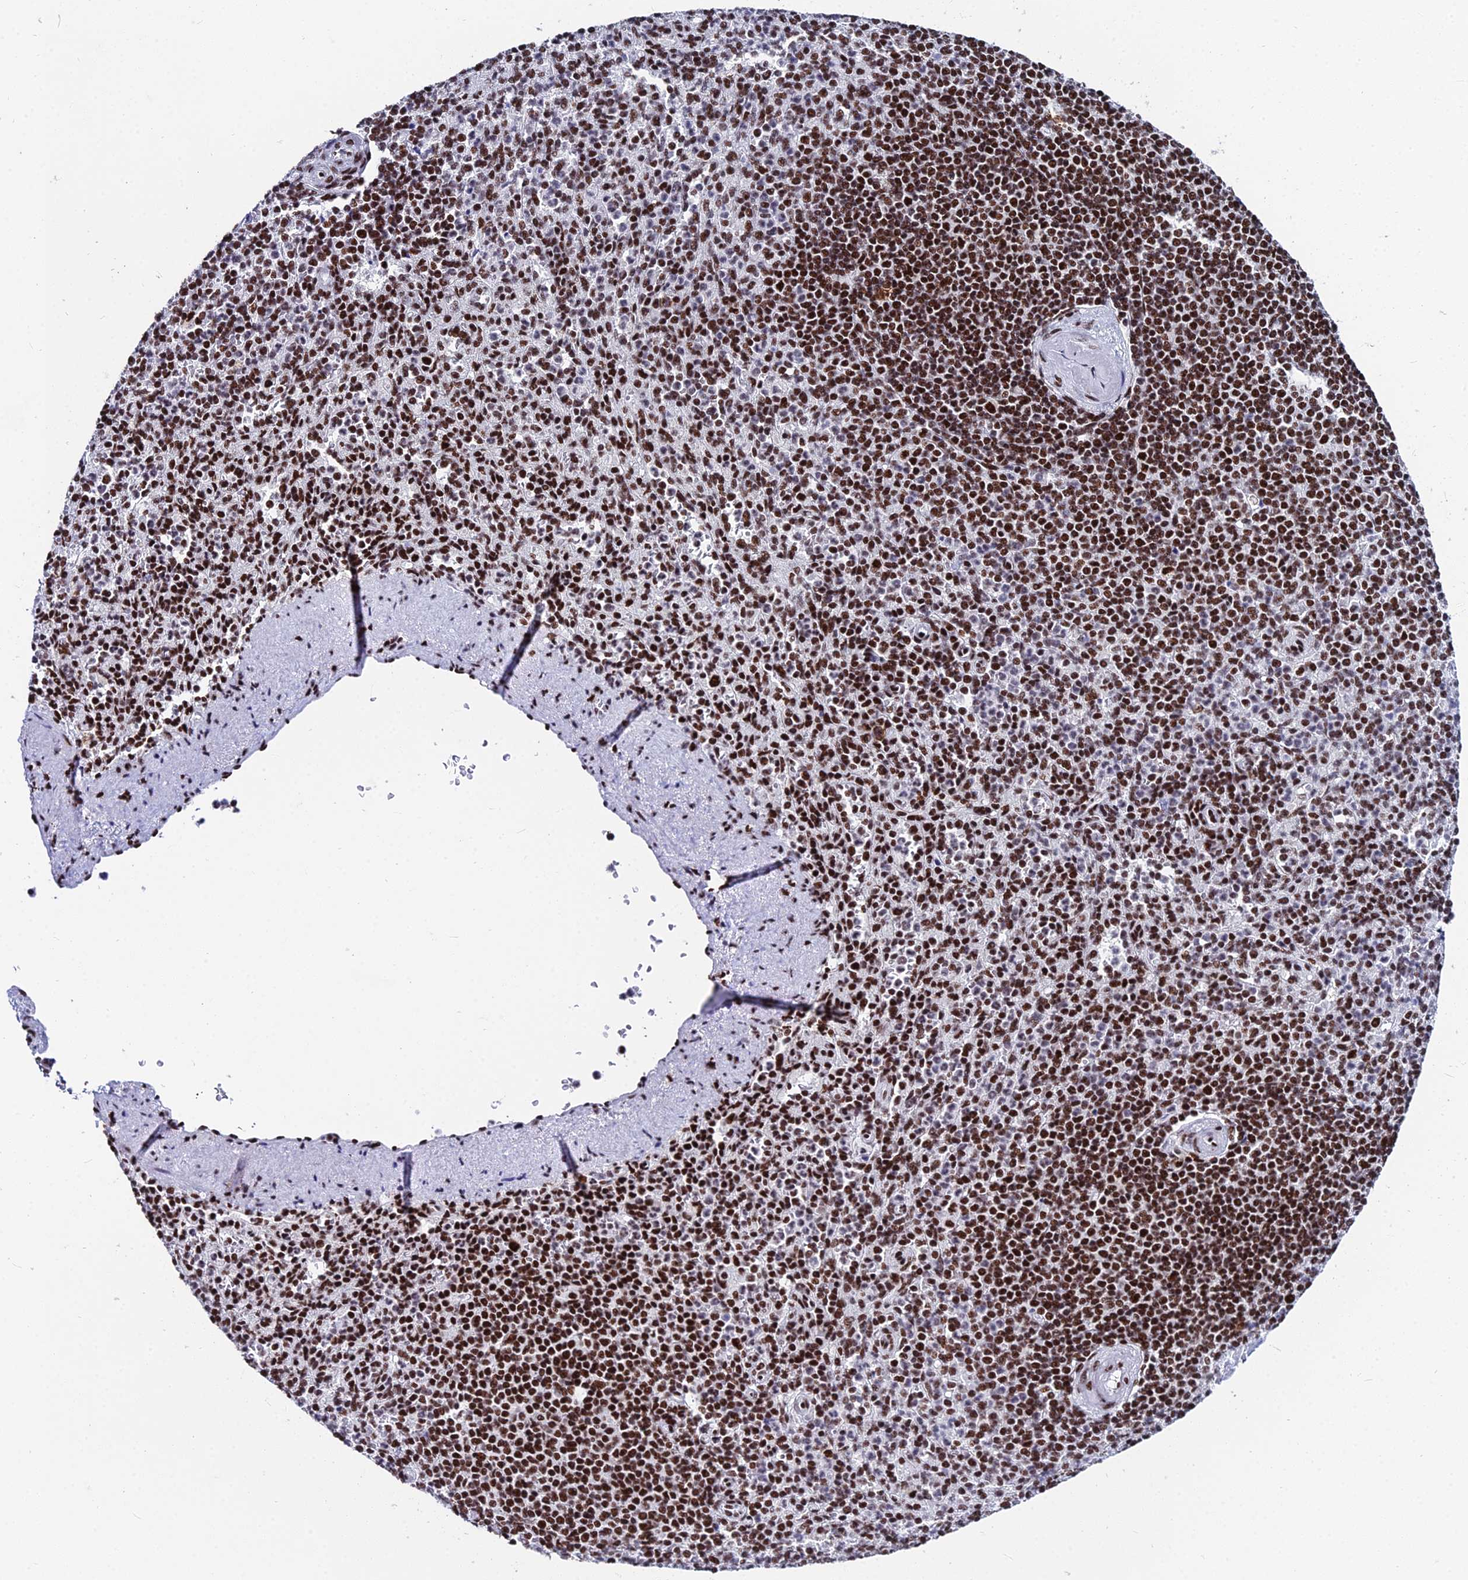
{"staining": {"intensity": "strong", "quantity": ">75%", "location": "nuclear"}, "tissue": "spleen", "cell_type": "Cells in red pulp", "image_type": "normal", "snomed": [{"axis": "morphology", "description": "Normal tissue, NOS"}, {"axis": "topography", "description": "Spleen"}], "caption": "Immunohistochemistry (DAB (3,3'-diaminobenzidine)) staining of unremarkable human spleen displays strong nuclear protein expression in about >75% of cells in red pulp.", "gene": "HNRNPH1", "patient": {"sex": "female", "age": 74}}